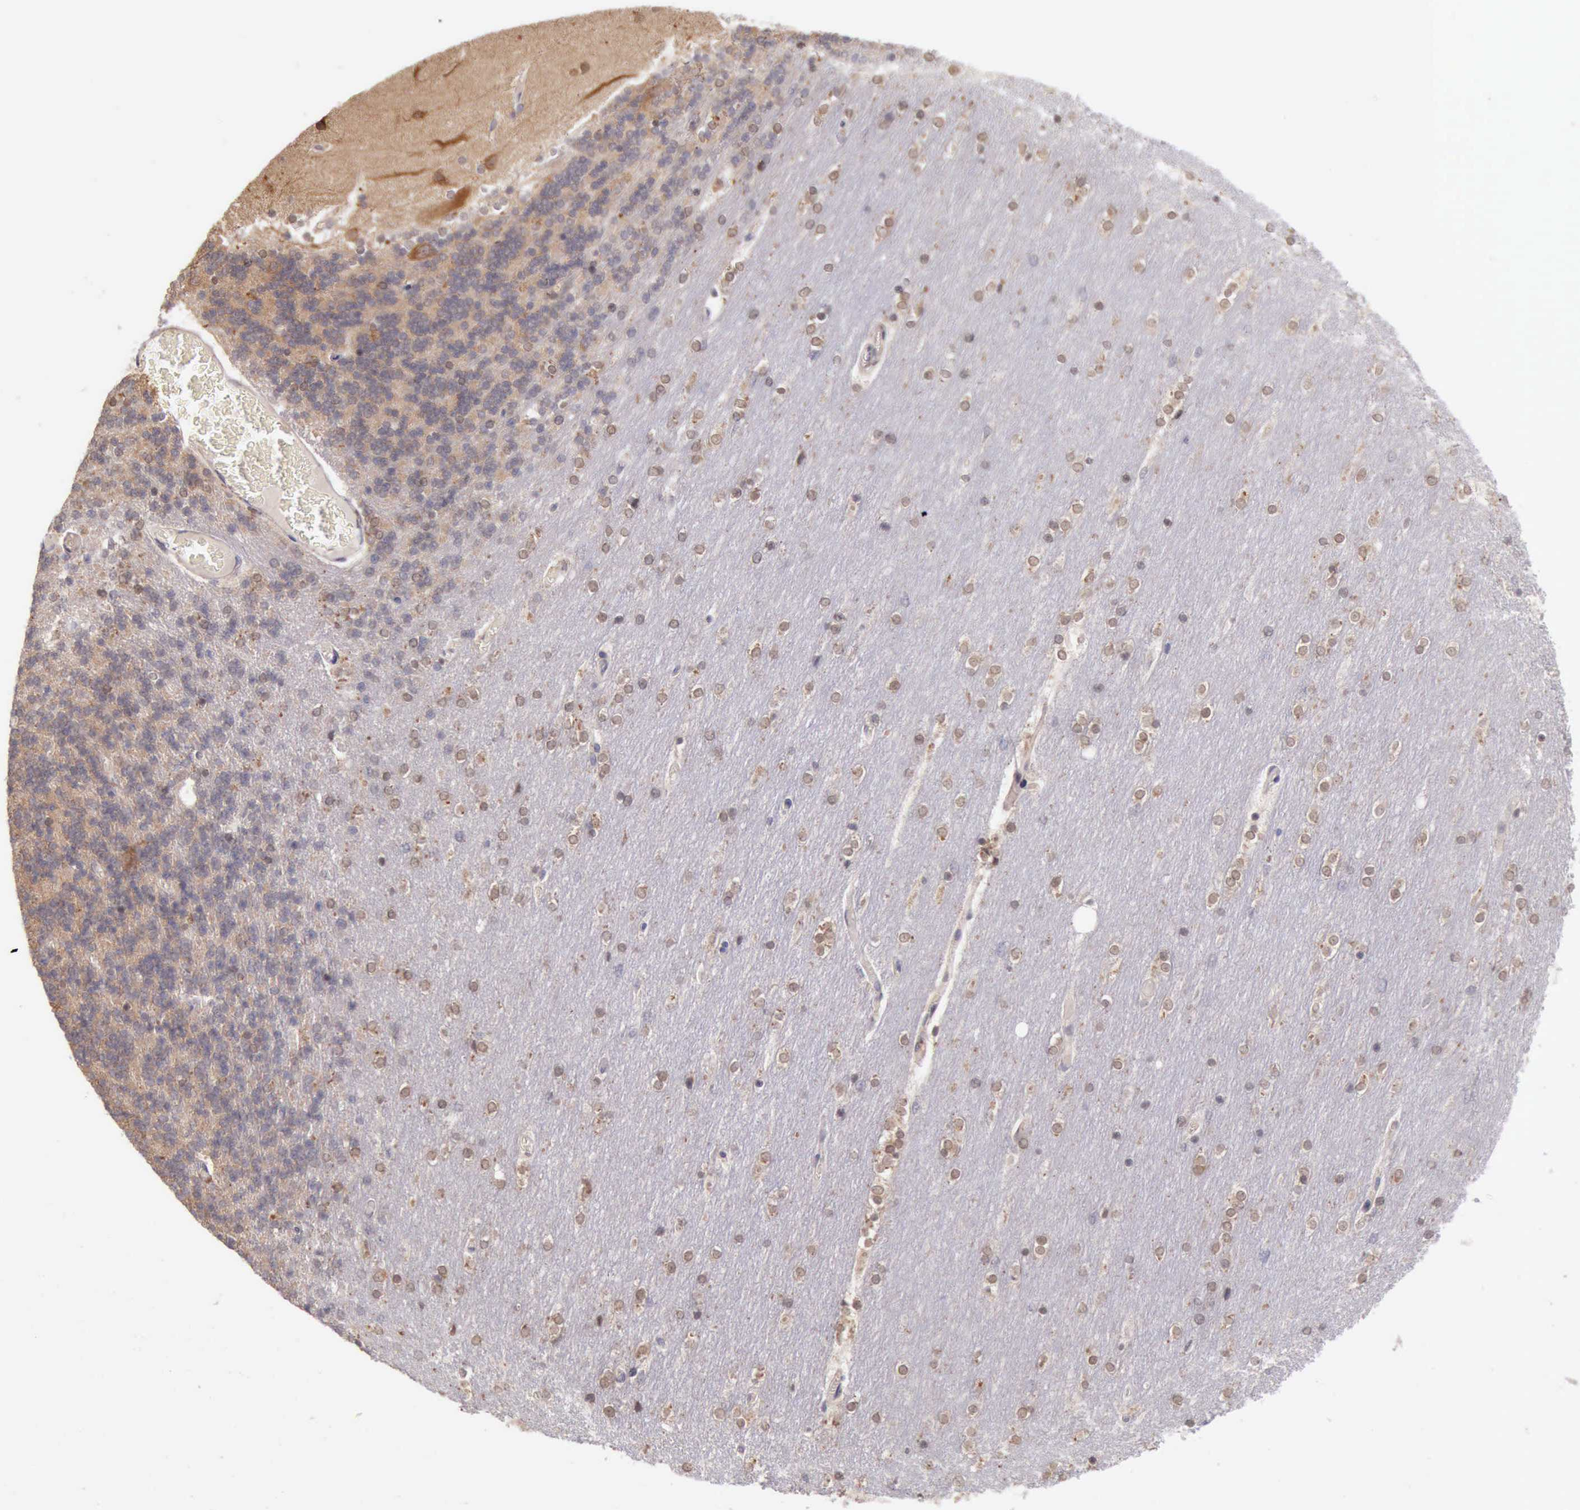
{"staining": {"intensity": "weak", "quantity": "25%-75%", "location": "cytoplasmic/membranous"}, "tissue": "cerebellum", "cell_type": "Cells in granular layer", "image_type": "normal", "snomed": [{"axis": "morphology", "description": "Normal tissue, NOS"}, {"axis": "topography", "description": "Cerebellum"}], "caption": "Protein staining by immunohistochemistry exhibits weak cytoplasmic/membranous positivity in approximately 25%-75% of cells in granular layer in benign cerebellum.", "gene": "DNAJB7", "patient": {"sex": "female", "age": 54}}